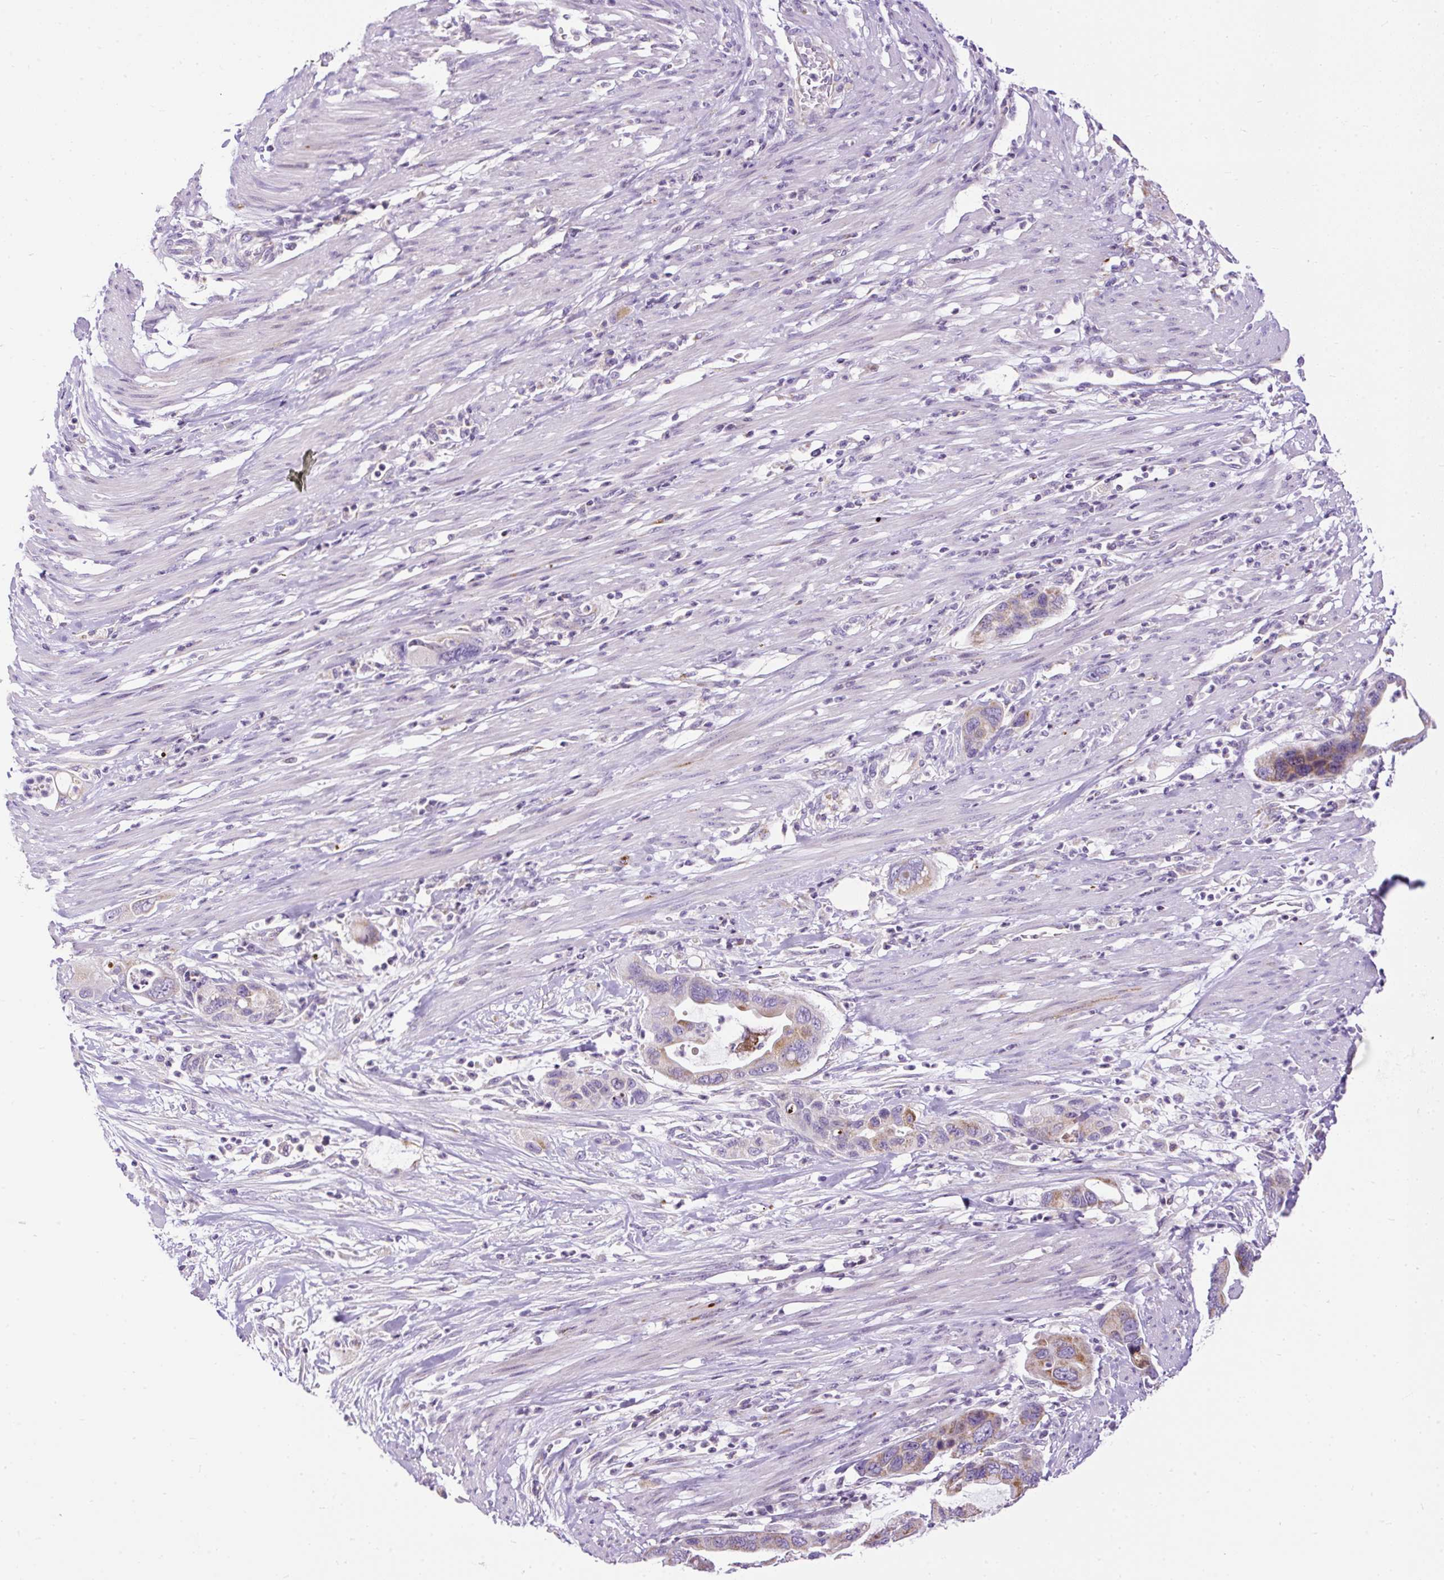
{"staining": {"intensity": "moderate", "quantity": "<25%", "location": "cytoplasmic/membranous"}, "tissue": "pancreatic cancer", "cell_type": "Tumor cells", "image_type": "cancer", "snomed": [{"axis": "morphology", "description": "Adenocarcinoma, NOS"}, {"axis": "topography", "description": "Pancreas"}], "caption": "Immunohistochemistry staining of pancreatic cancer (adenocarcinoma), which displays low levels of moderate cytoplasmic/membranous positivity in about <25% of tumor cells indicating moderate cytoplasmic/membranous protein positivity. The staining was performed using DAB (3,3'-diaminobenzidine) (brown) for protein detection and nuclei were counterstained in hematoxylin (blue).", "gene": "FMC1", "patient": {"sex": "female", "age": 71}}